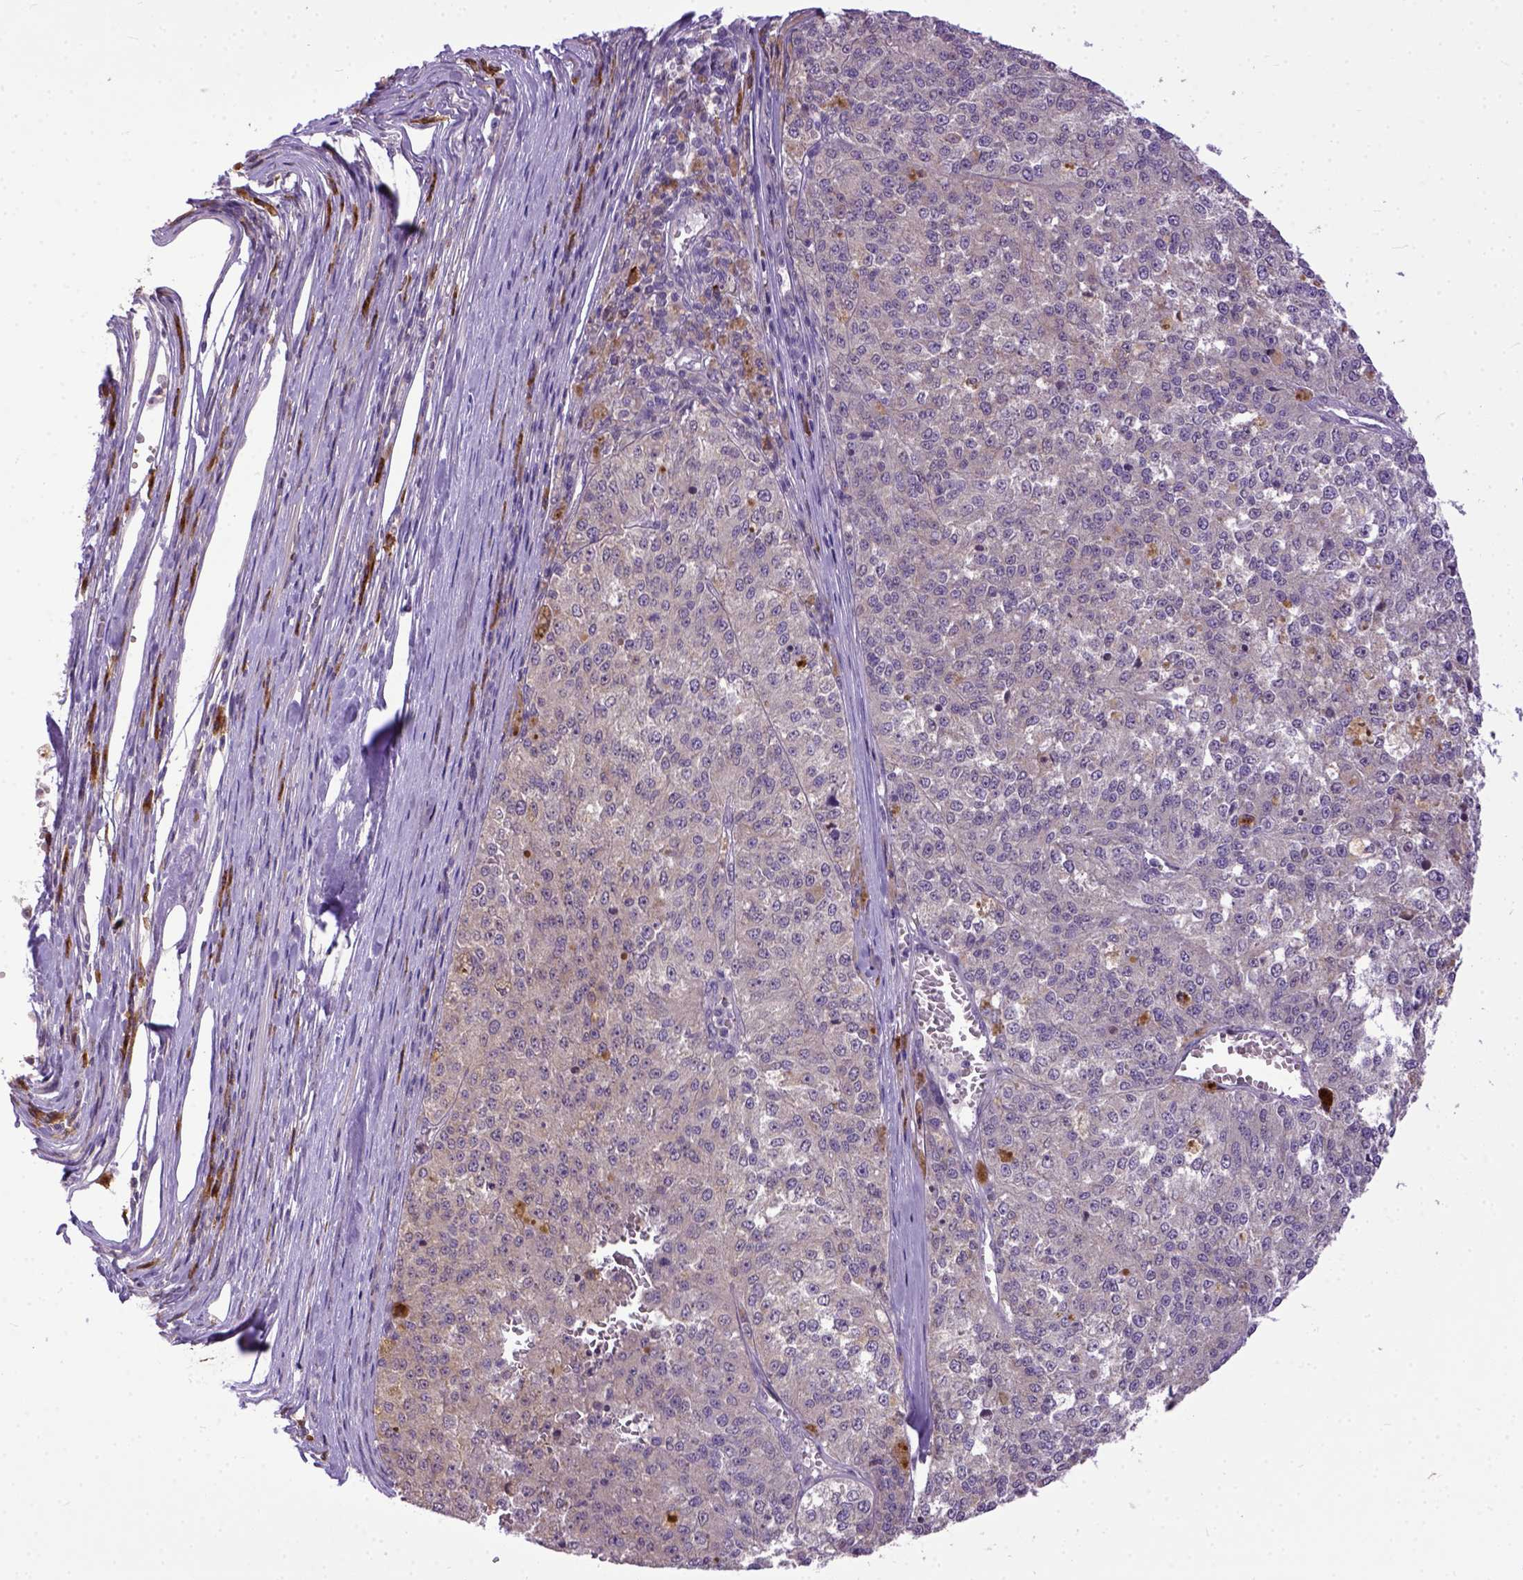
{"staining": {"intensity": "weak", "quantity": "25%-75%", "location": "cytoplasmic/membranous"}, "tissue": "melanoma", "cell_type": "Tumor cells", "image_type": "cancer", "snomed": [{"axis": "morphology", "description": "Malignant melanoma, Metastatic site"}, {"axis": "topography", "description": "Lymph node"}], "caption": "A brown stain shows weak cytoplasmic/membranous expression of a protein in human melanoma tumor cells.", "gene": "CPNE1", "patient": {"sex": "female", "age": 64}}